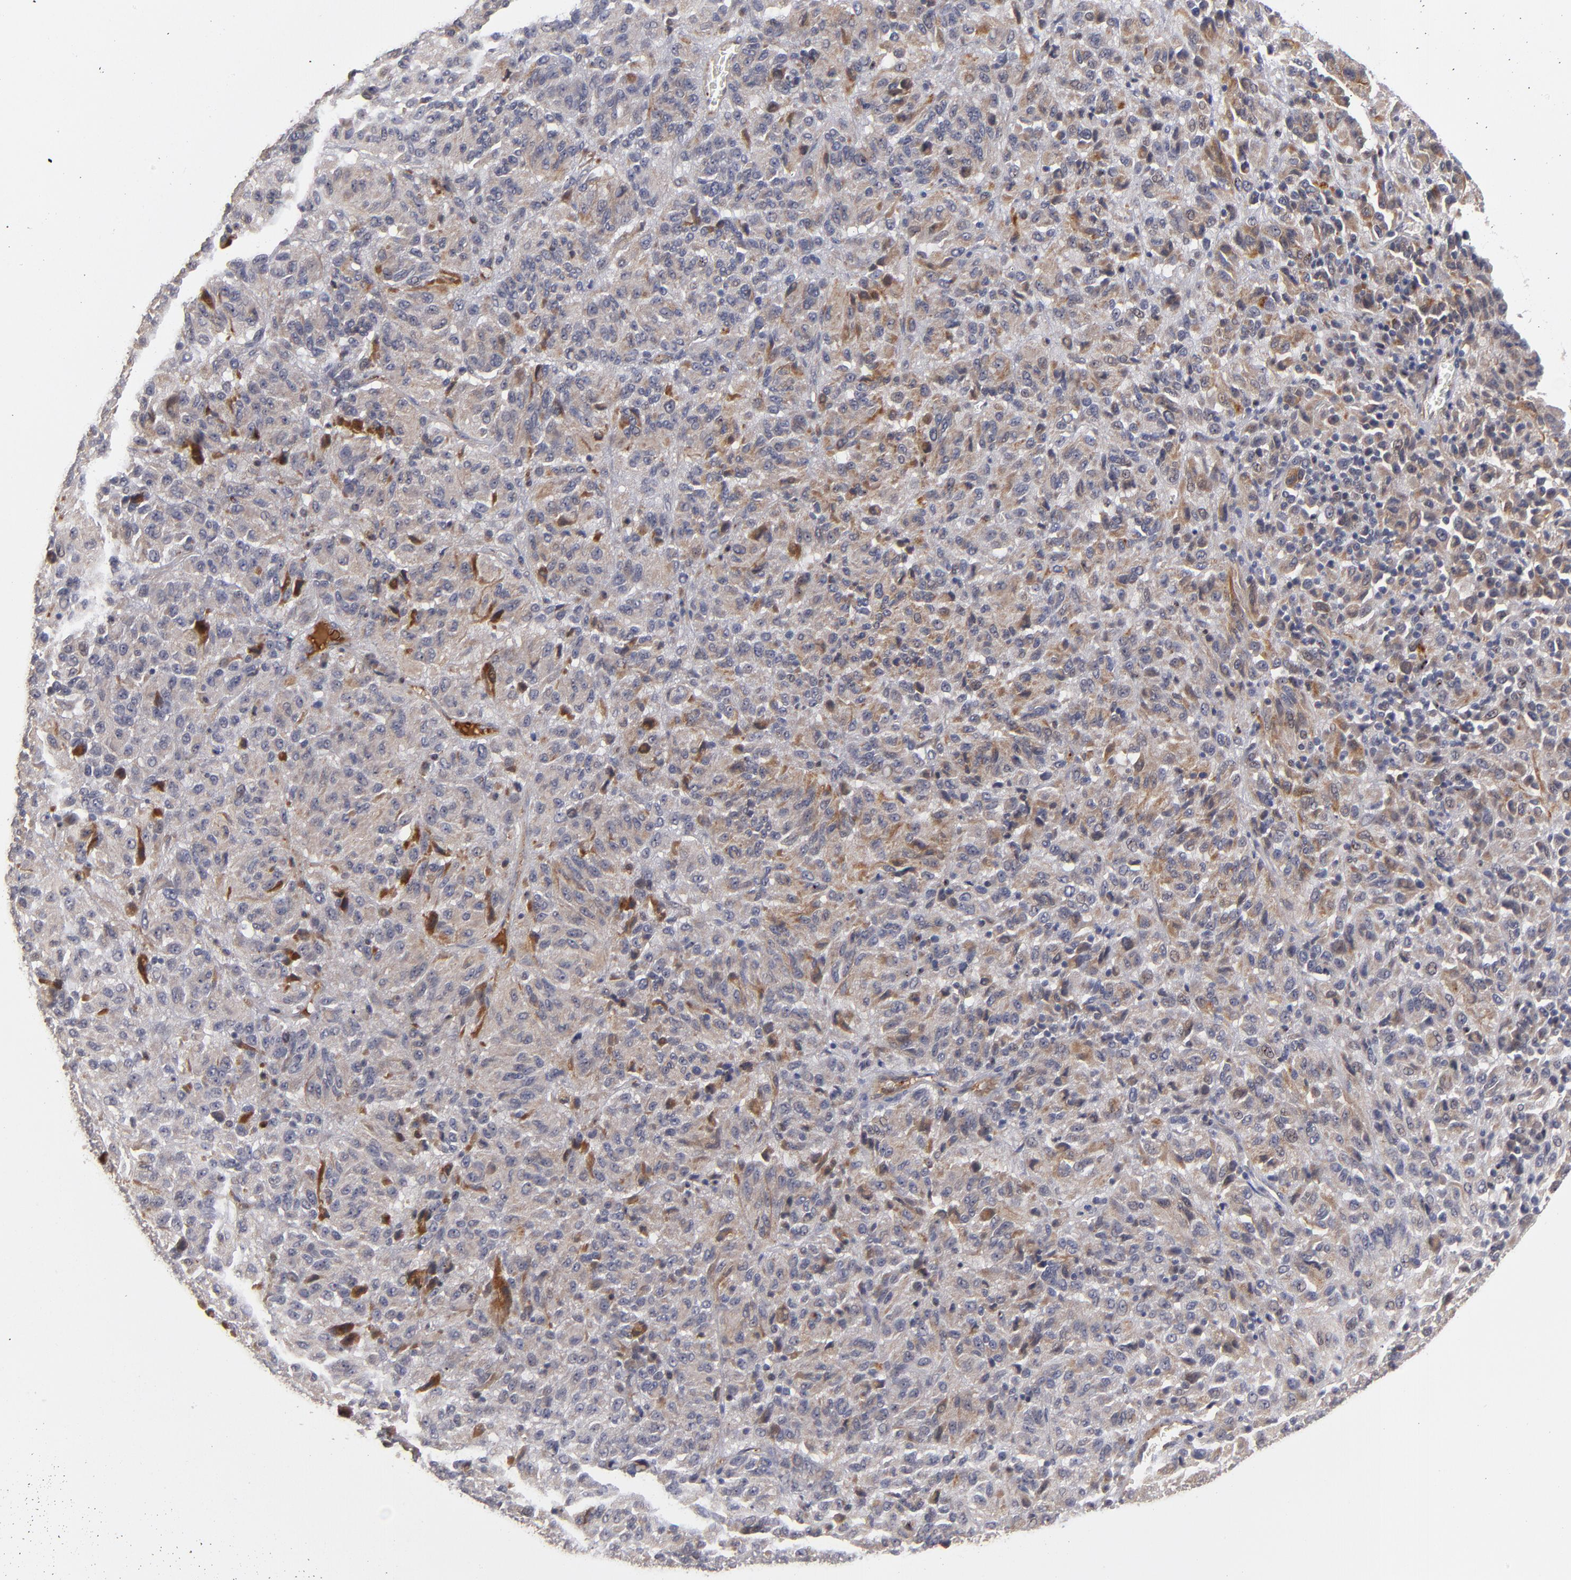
{"staining": {"intensity": "weak", "quantity": "<25%", "location": "cytoplasmic/membranous"}, "tissue": "melanoma", "cell_type": "Tumor cells", "image_type": "cancer", "snomed": [{"axis": "morphology", "description": "Malignant melanoma, Metastatic site"}, {"axis": "topography", "description": "Lung"}], "caption": "Protein analysis of melanoma reveals no significant positivity in tumor cells.", "gene": "EXD2", "patient": {"sex": "male", "age": 64}}